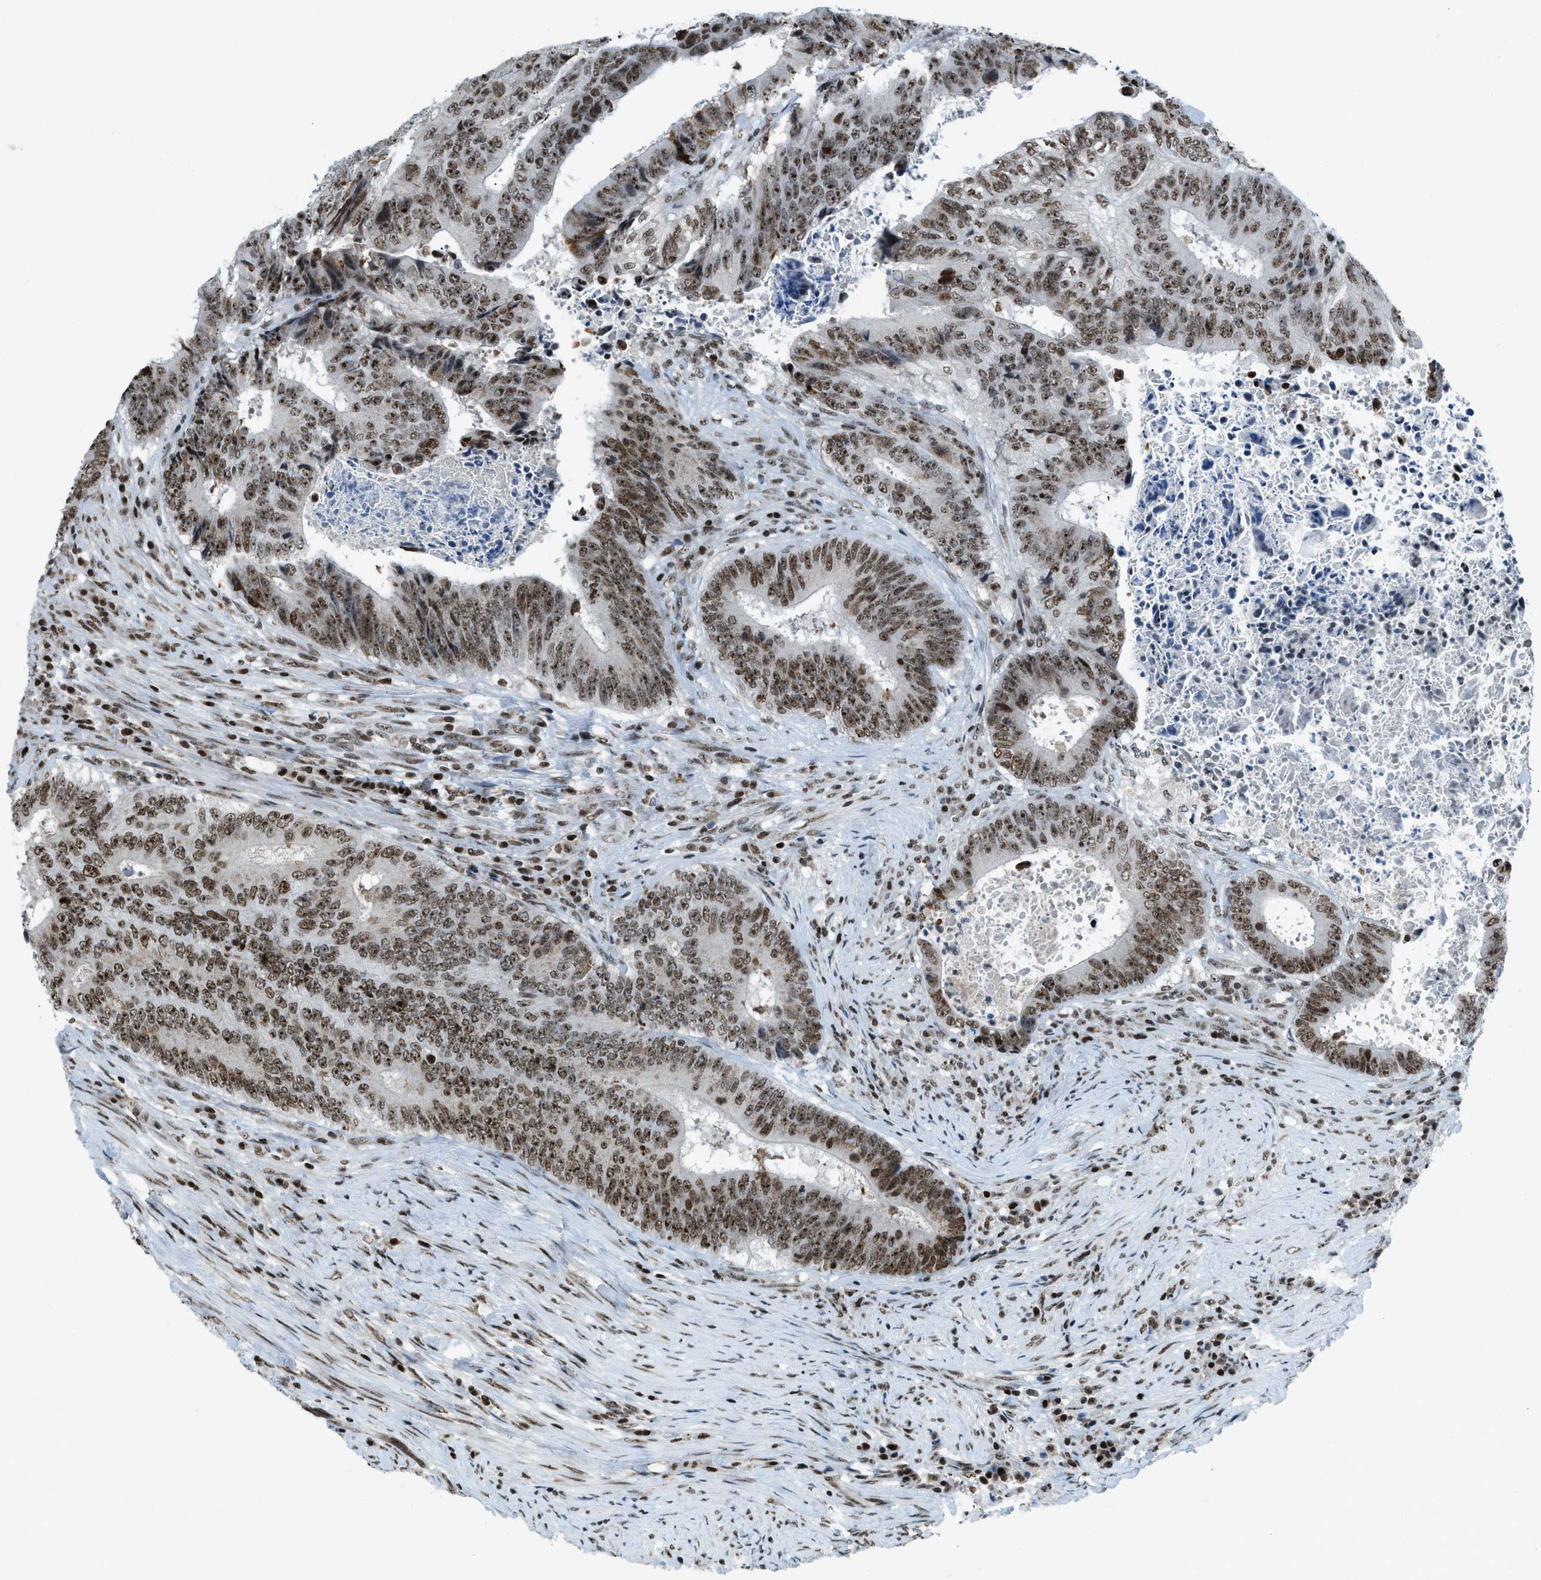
{"staining": {"intensity": "strong", "quantity": ">75%", "location": "nuclear"}, "tissue": "colorectal cancer", "cell_type": "Tumor cells", "image_type": "cancer", "snomed": [{"axis": "morphology", "description": "Adenocarcinoma, NOS"}, {"axis": "topography", "description": "Rectum"}], "caption": "Immunohistochemical staining of colorectal cancer shows strong nuclear protein staining in approximately >75% of tumor cells.", "gene": "RAD51B", "patient": {"sex": "male", "age": 72}}